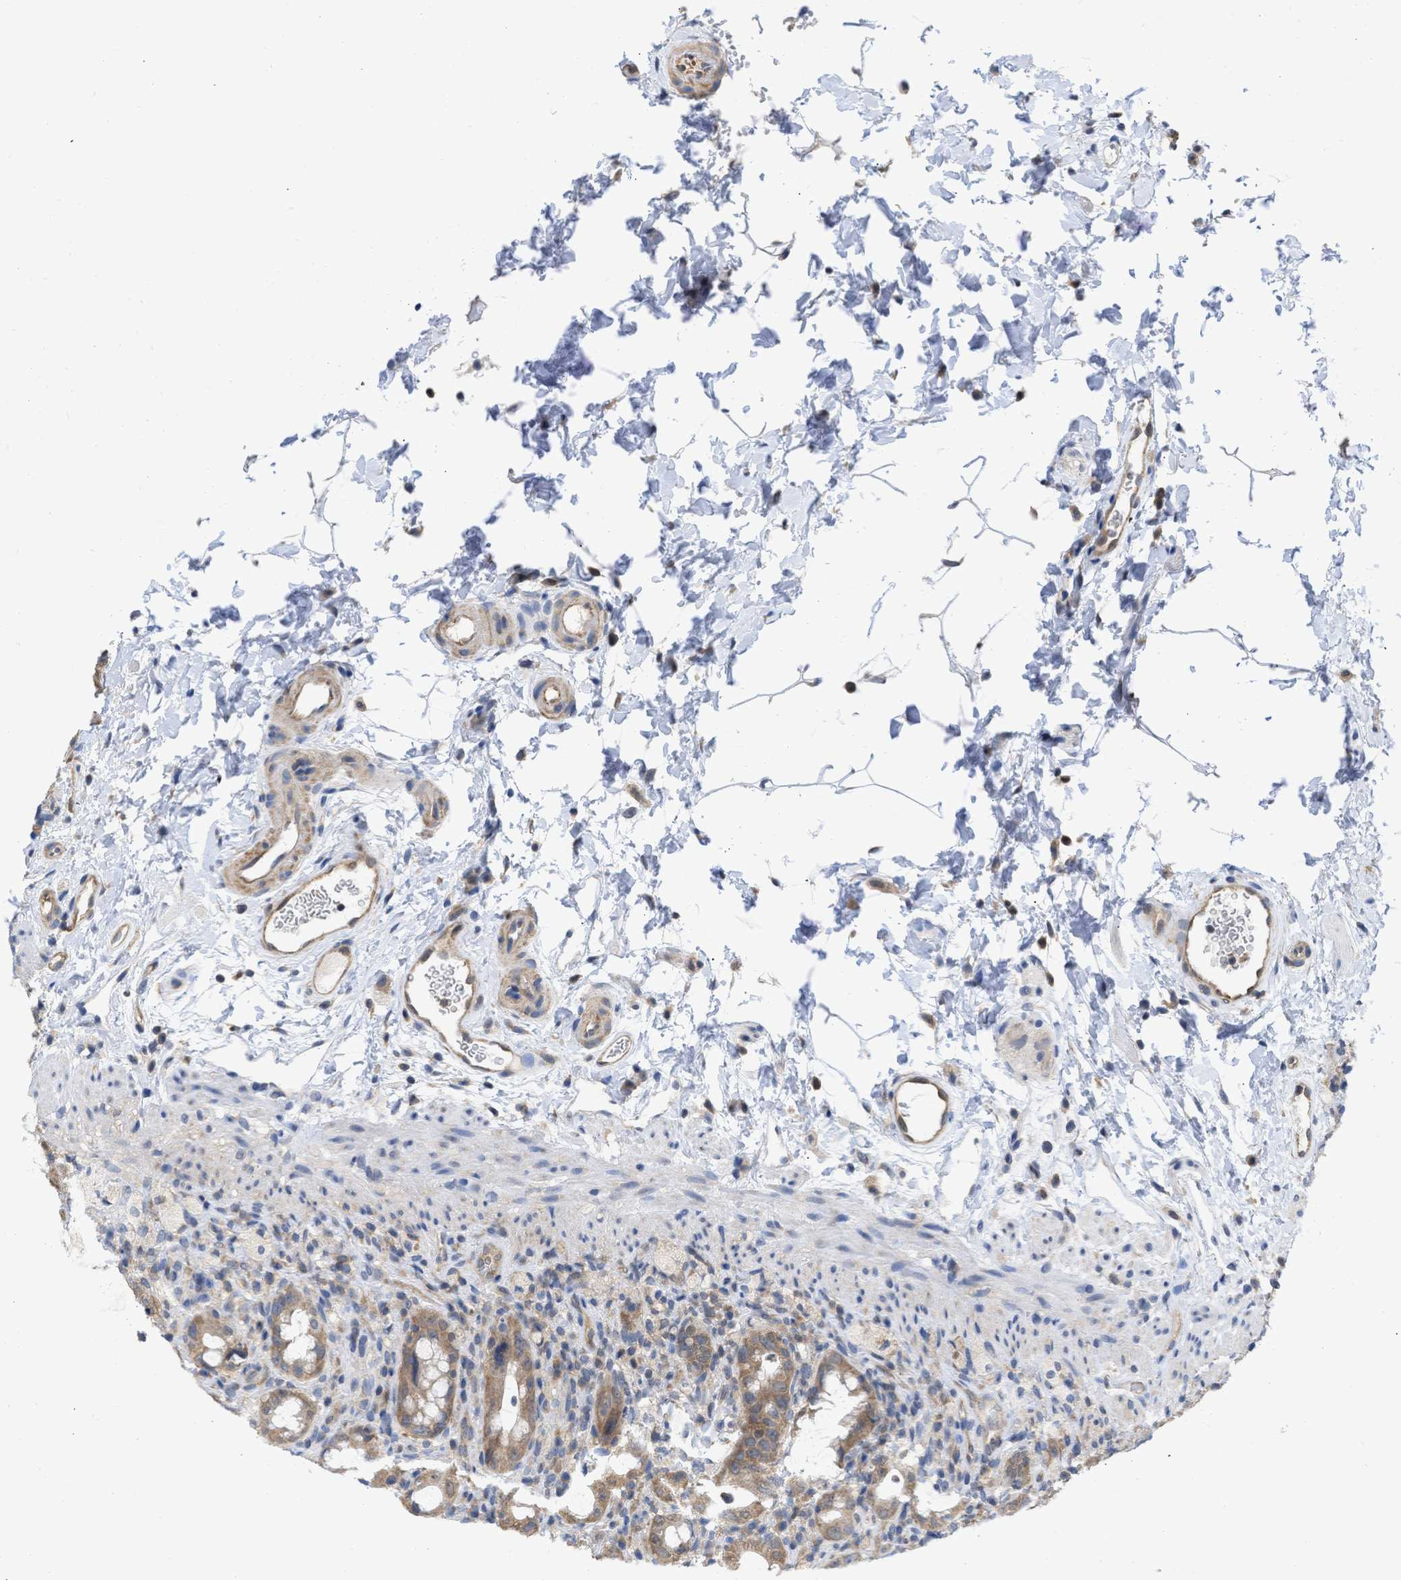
{"staining": {"intensity": "moderate", "quantity": ">75%", "location": "cytoplasmic/membranous"}, "tissue": "rectum", "cell_type": "Glandular cells", "image_type": "normal", "snomed": [{"axis": "morphology", "description": "Normal tissue, NOS"}, {"axis": "topography", "description": "Rectum"}], "caption": "Brown immunohistochemical staining in normal human rectum exhibits moderate cytoplasmic/membranous staining in approximately >75% of glandular cells. (Brightfield microscopy of DAB IHC at high magnification).", "gene": "MAP2K3", "patient": {"sex": "male", "age": 44}}